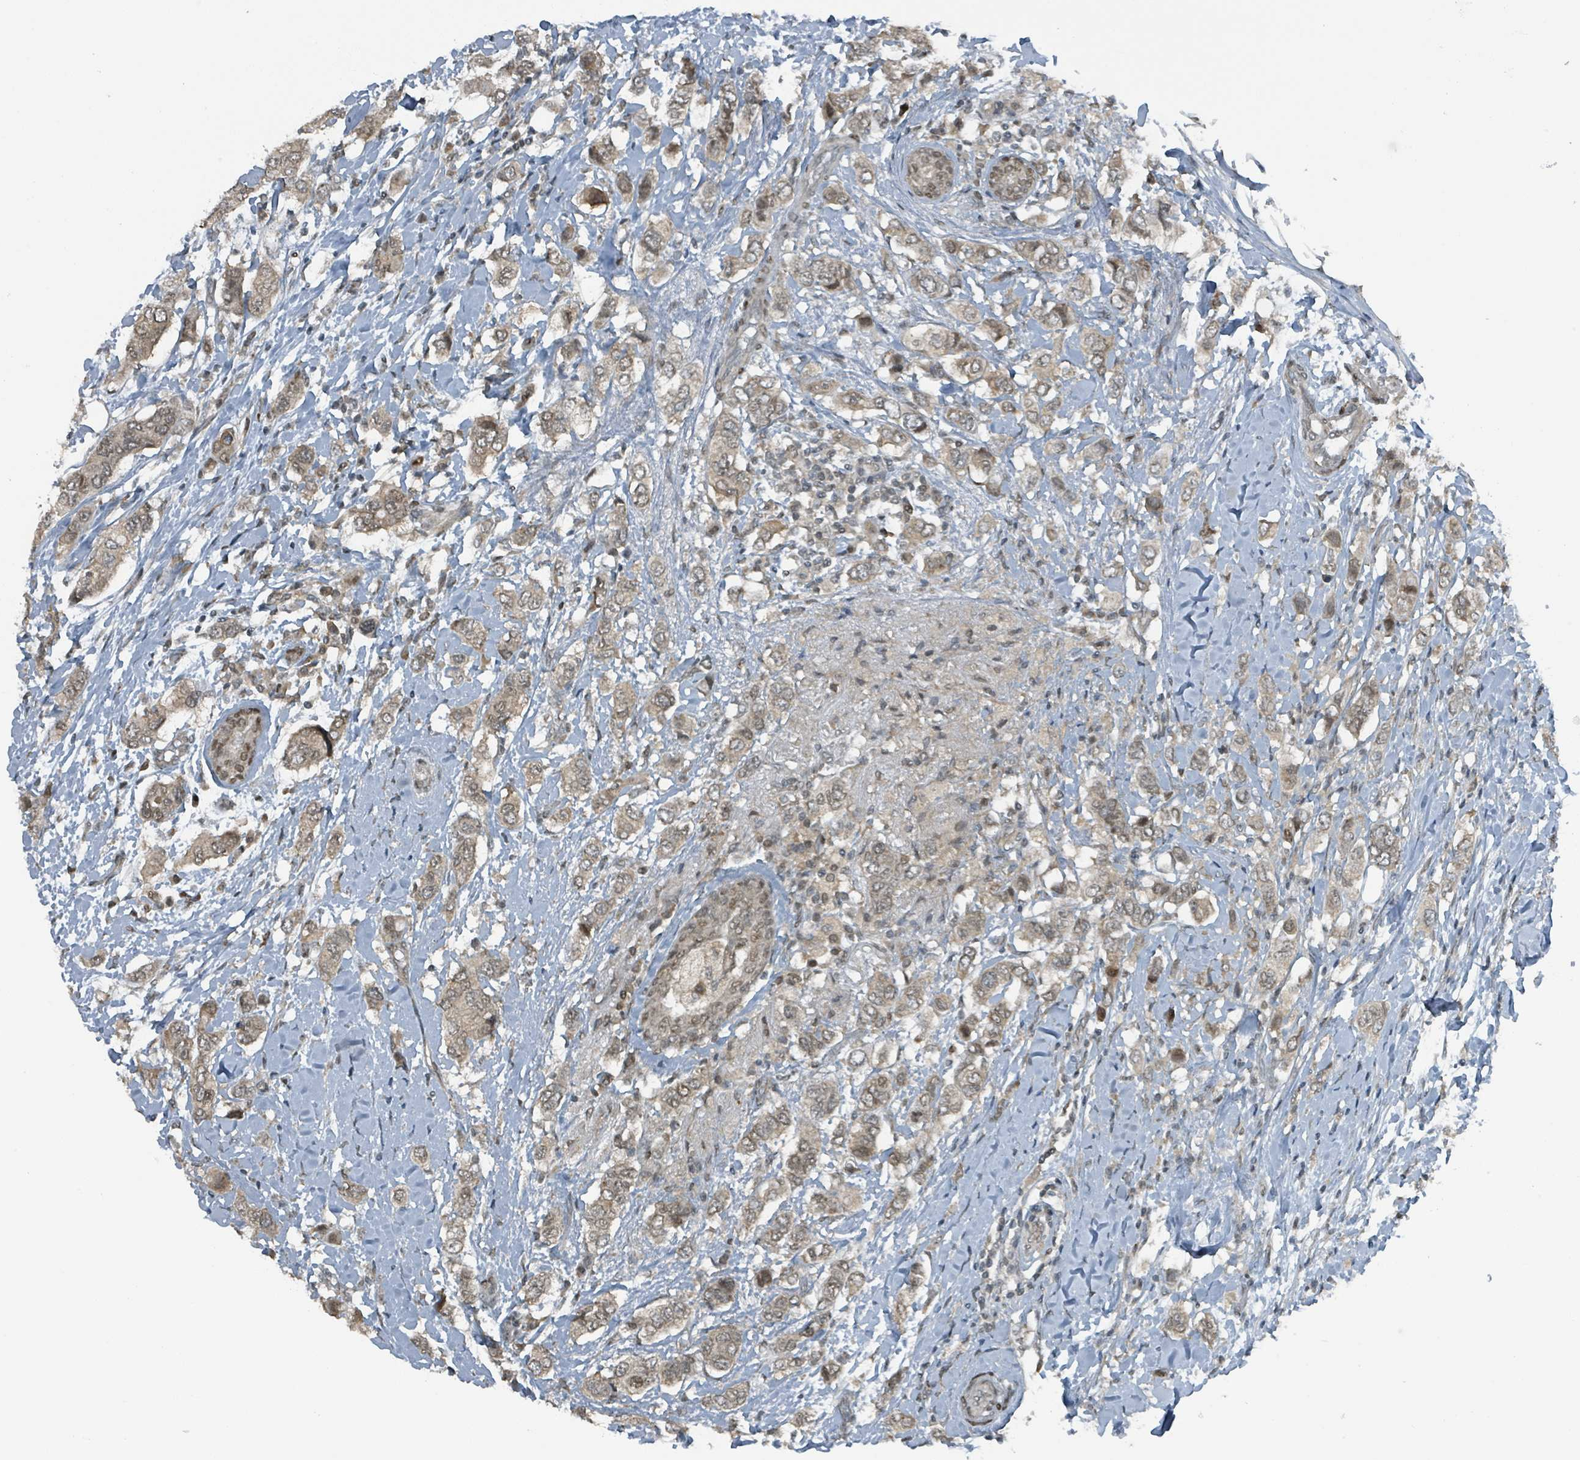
{"staining": {"intensity": "weak", "quantity": ">75%", "location": "cytoplasmic/membranous,nuclear"}, "tissue": "breast cancer", "cell_type": "Tumor cells", "image_type": "cancer", "snomed": [{"axis": "morphology", "description": "Lobular carcinoma"}, {"axis": "topography", "description": "Breast"}], "caption": "IHC of human breast lobular carcinoma demonstrates low levels of weak cytoplasmic/membranous and nuclear staining in approximately >75% of tumor cells.", "gene": "PHIP", "patient": {"sex": "female", "age": 51}}